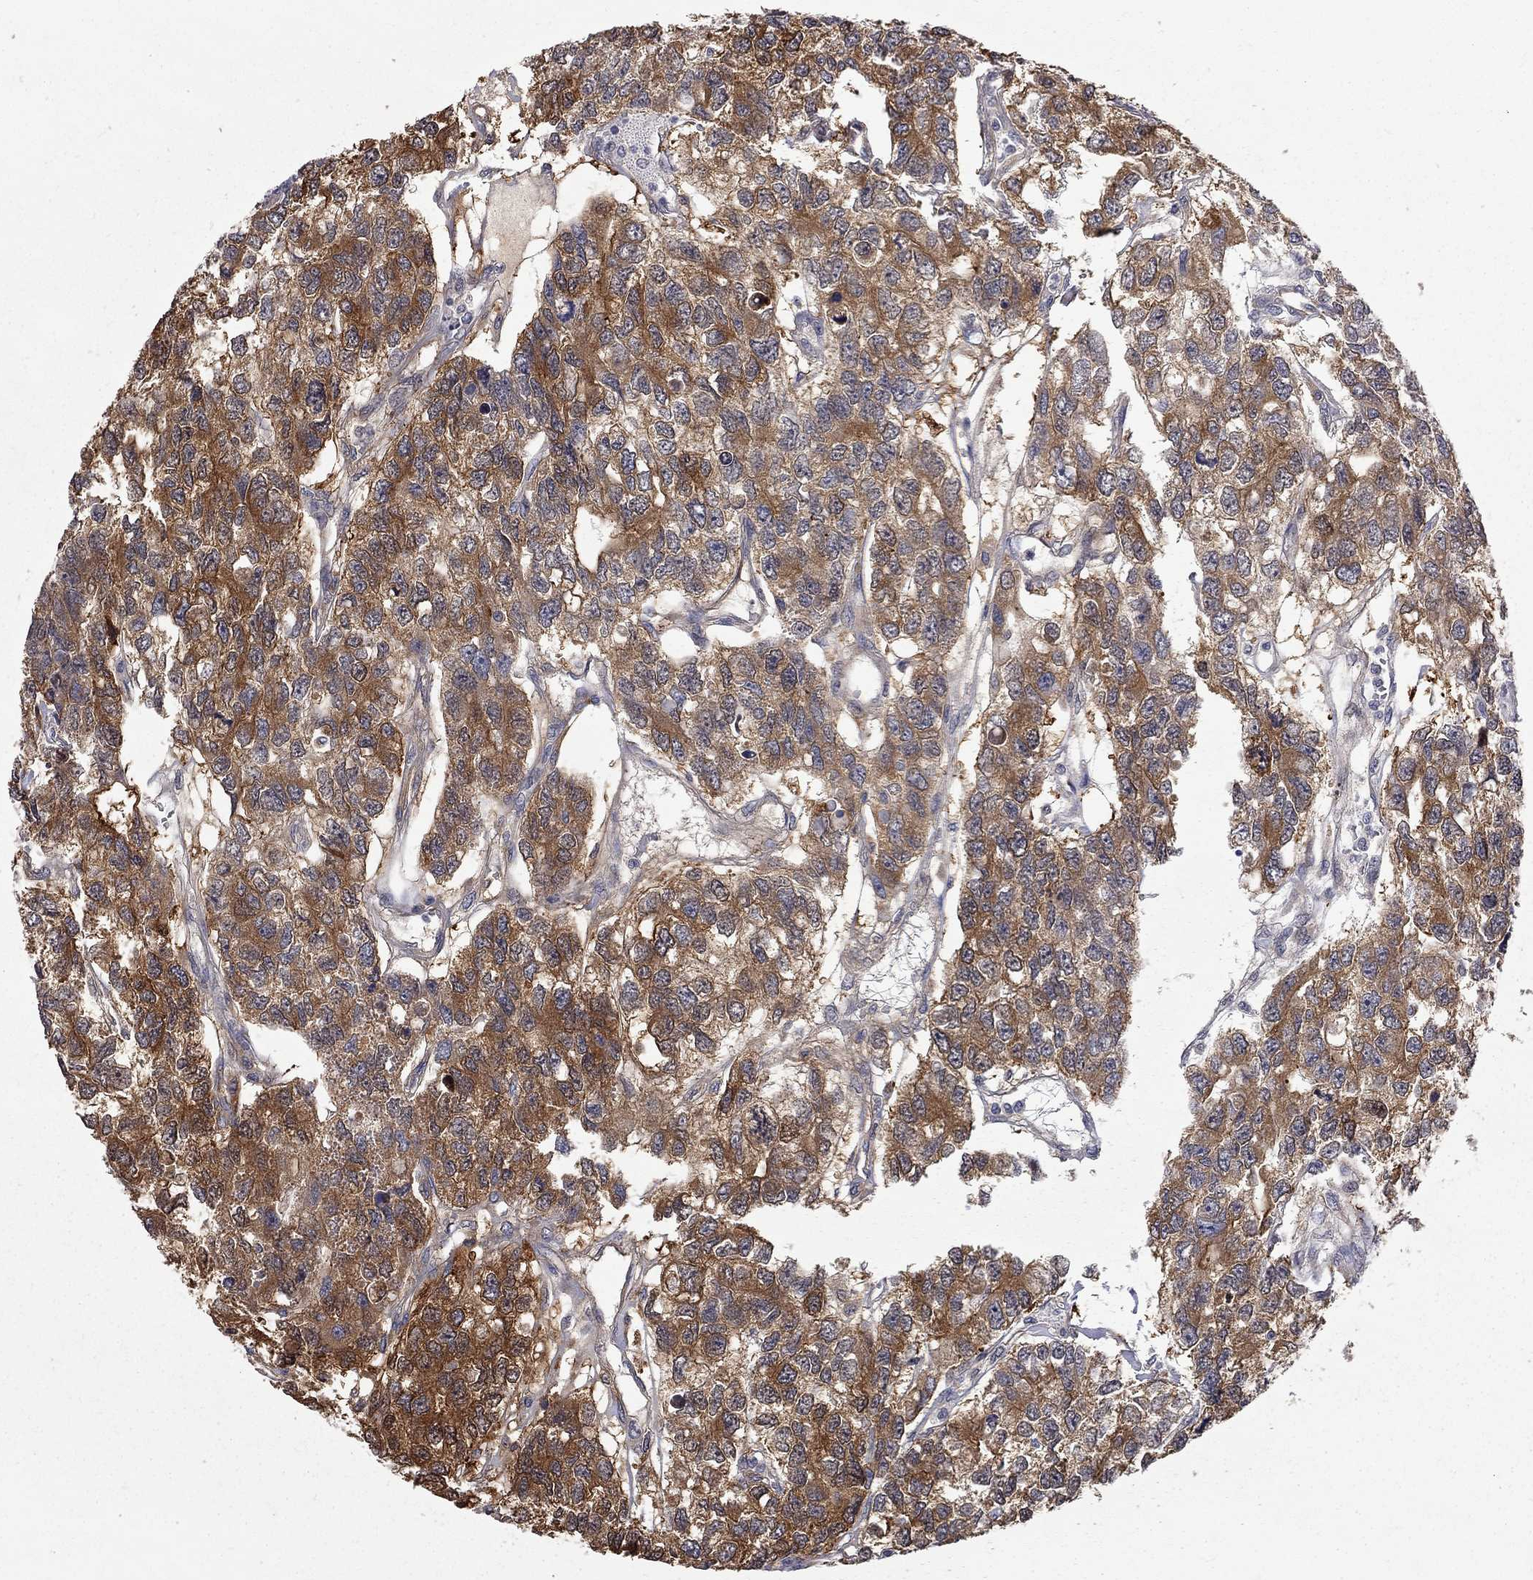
{"staining": {"intensity": "strong", "quantity": ">75%", "location": "cytoplasmic/membranous"}, "tissue": "testis cancer", "cell_type": "Tumor cells", "image_type": "cancer", "snomed": [{"axis": "morphology", "description": "Seminoma, NOS"}, {"axis": "topography", "description": "Testis"}], "caption": "Human testis seminoma stained with a brown dye demonstrates strong cytoplasmic/membranous positive expression in approximately >75% of tumor cells.", "gene": "GALNT8", "patient": {"sex": "male", "age": 52}}